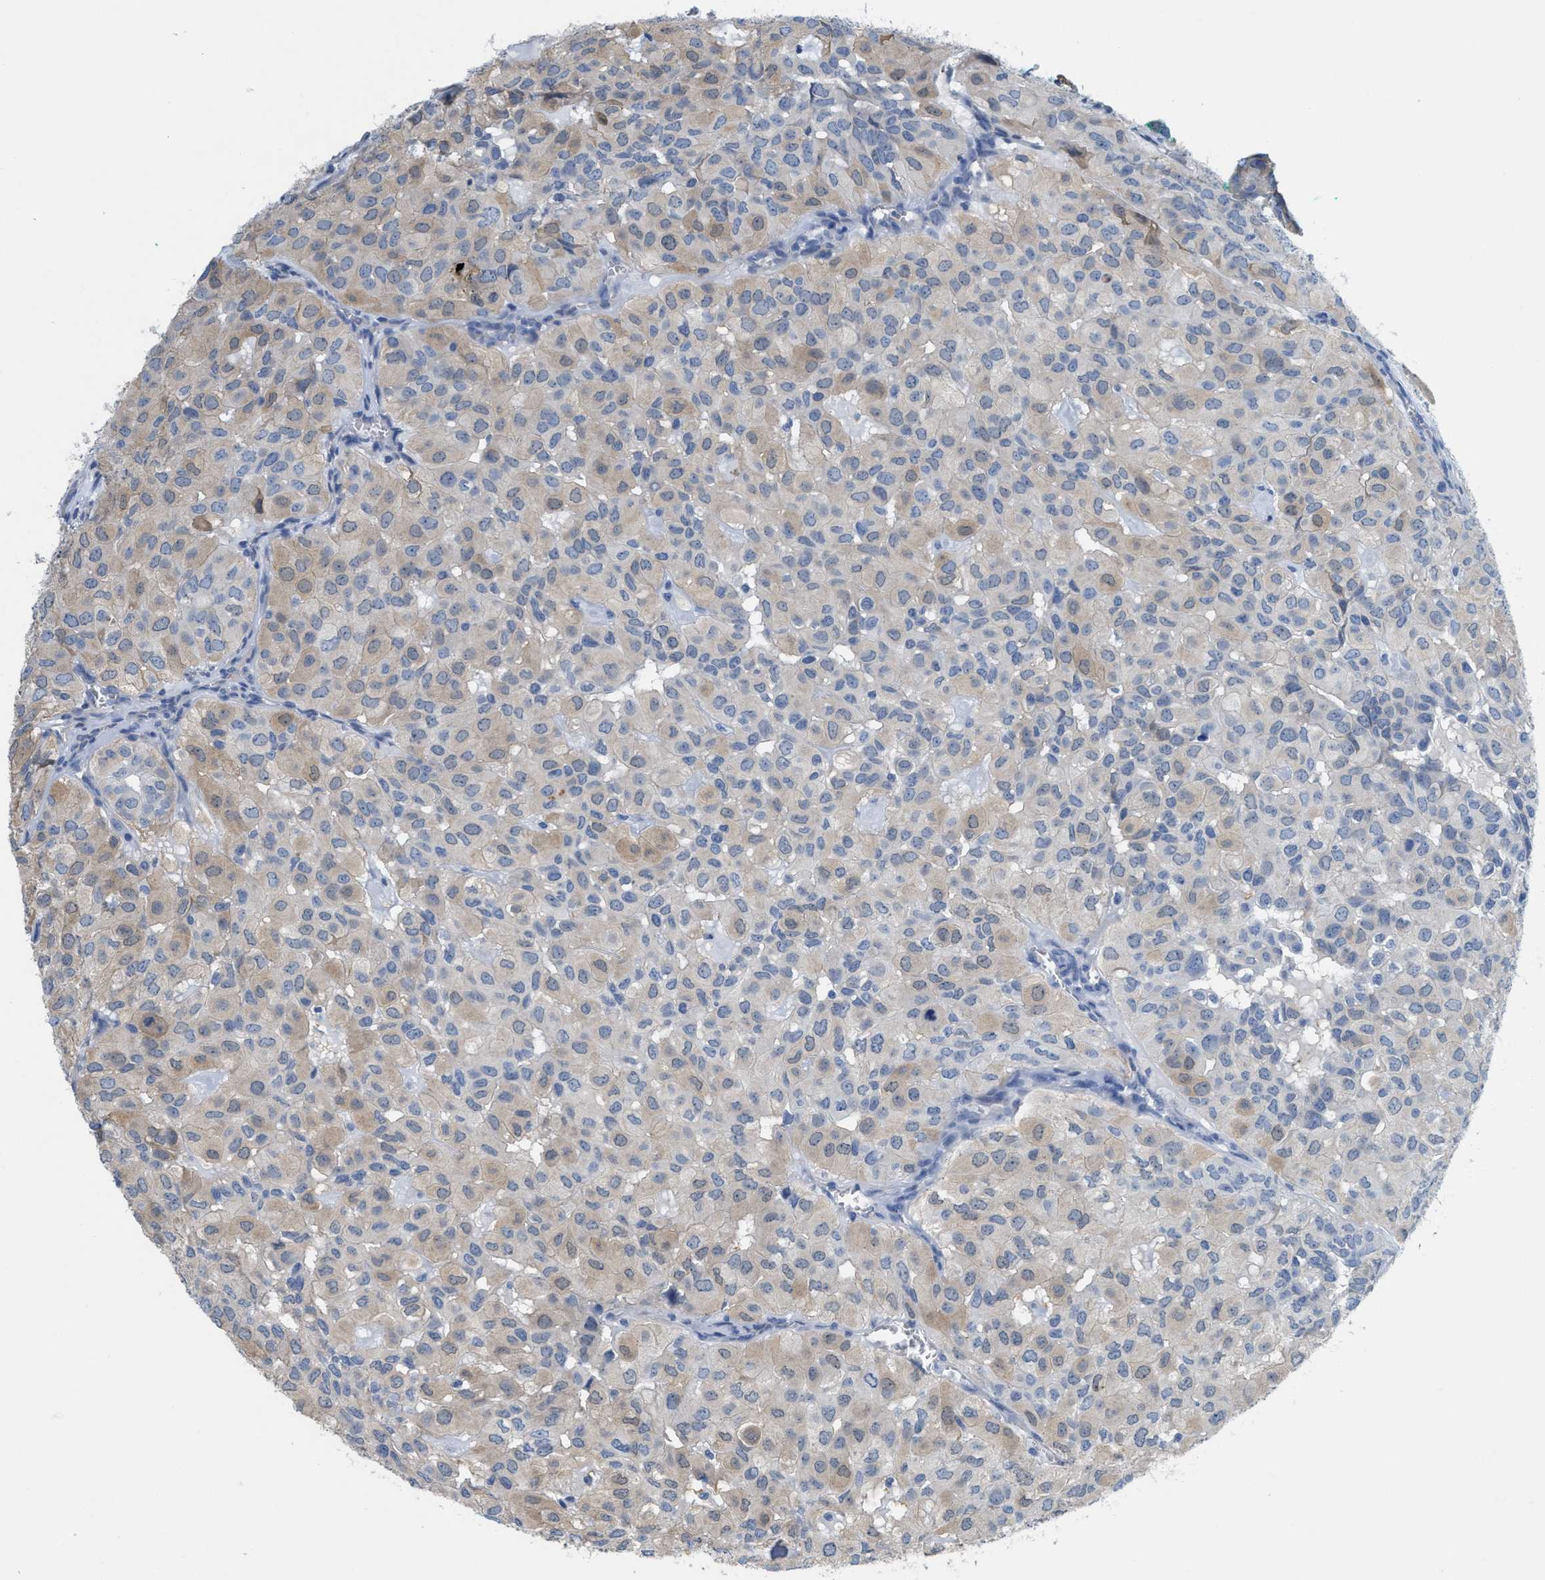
{"staining": {"intensity": "weak", "quantity": "<25%", "location": "cytoplasmic/membranous"}, "tissue": "head and neck cancer", "cell_type": "Tumor cells", "image_type": "cancer", "snomed": [{"axis": "morphology", "description": "Adenocarcinoma, NOS"}, {"axis": "topography", "description": "Salivary gland, NOS"}, {"axis": "topography", "description": "Head-Neck"}], "caption": "Tumor cells show no significant protein staining in head and neck adenocarcinoma.", "gene": "CPA2", "patient": {"sex": "female", "age": 76}}